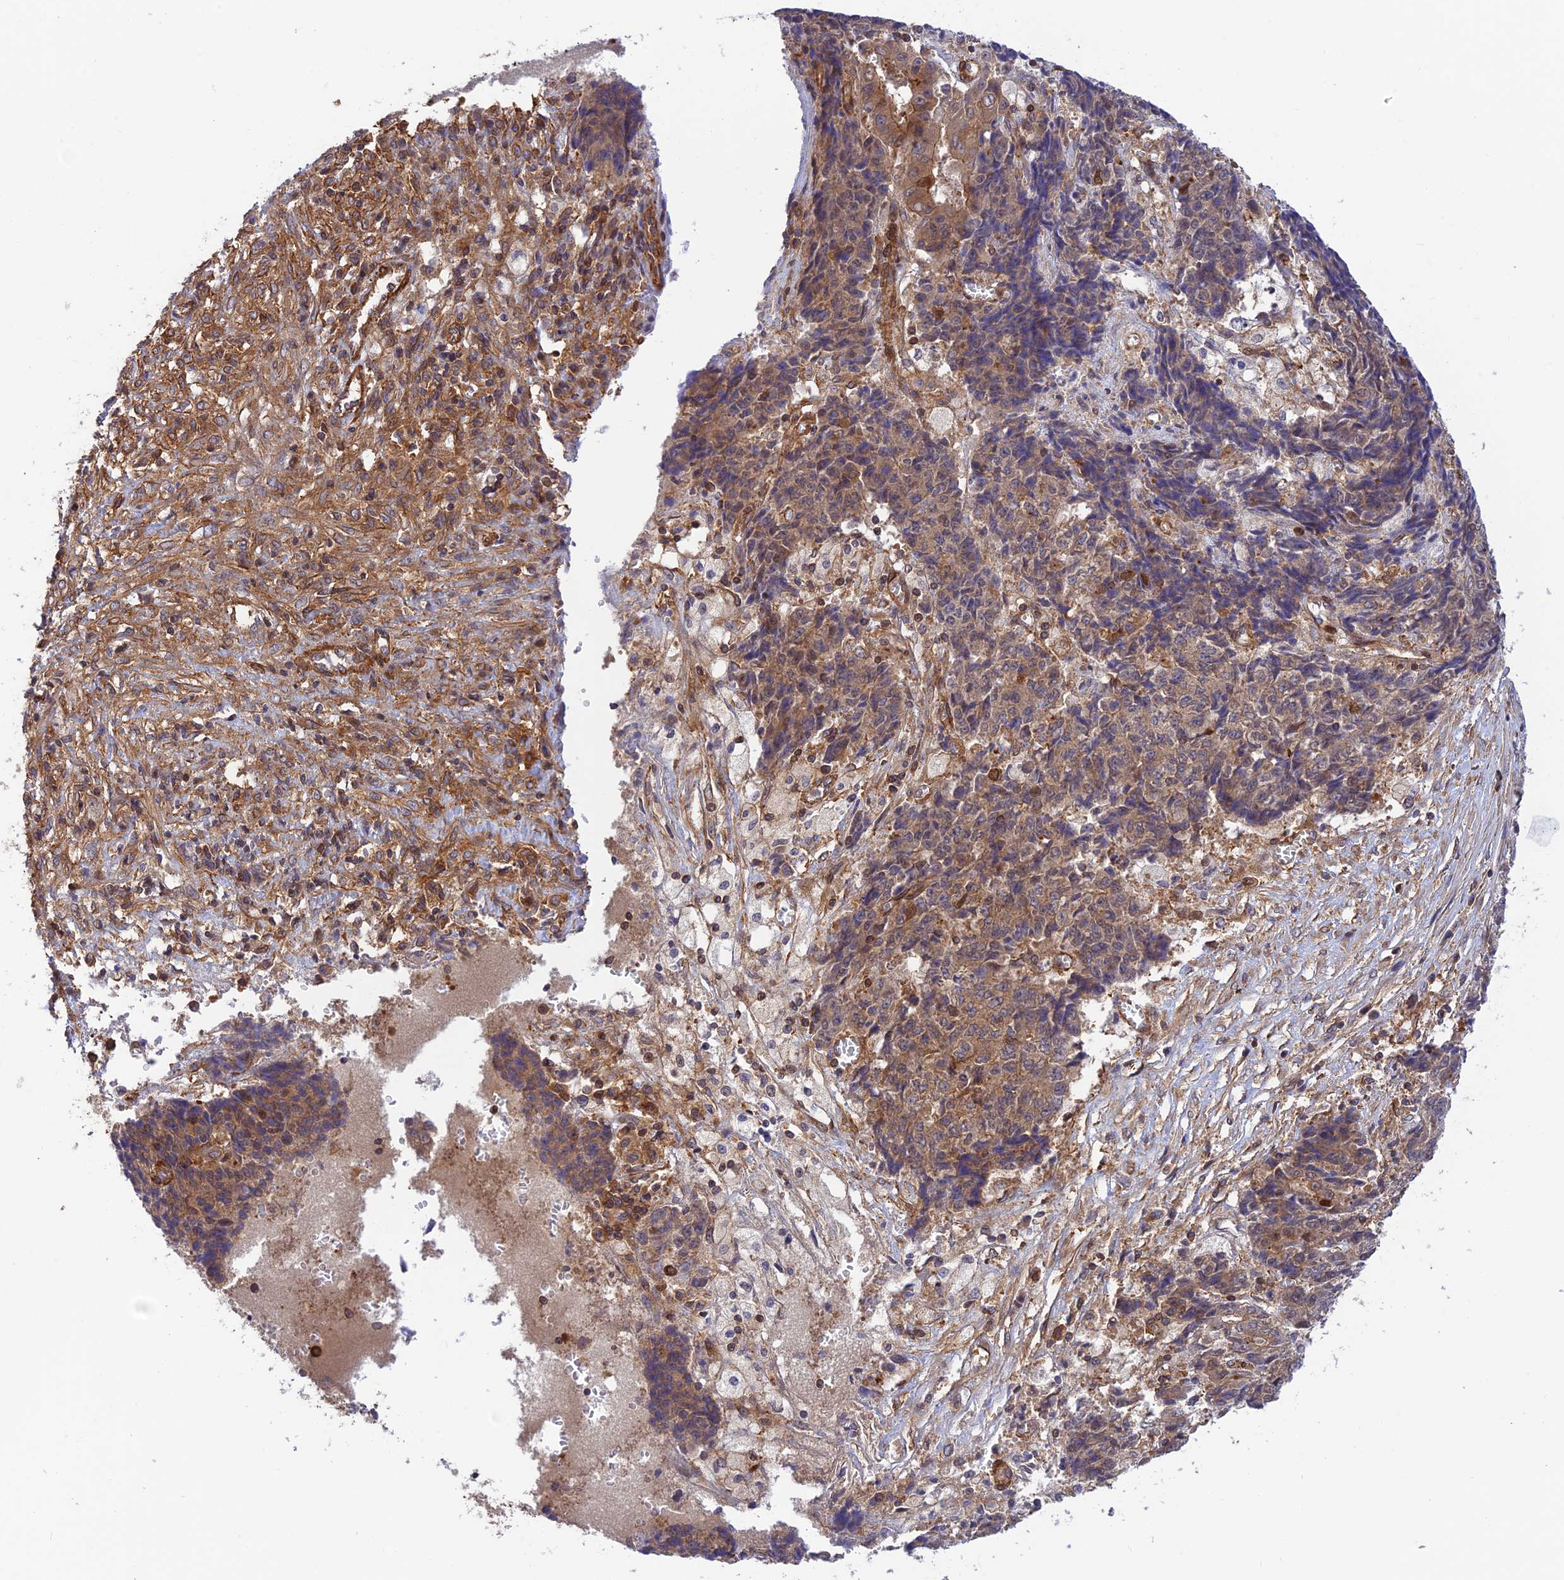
{"staining": {"intensity": "moderate", "quantity": "25%-75%", "location": "cytoplasmic/membranous"}, "tissue": "ovarian cancer", "cell_type": "Tumor cells", "image_type": "cancer", "snomed": [{"axis": "morphology", "description": "Carcinoma, endometroid"}, {"axis": "topography", "description": "Ovary"}], "caption": "Immunohistochemical staining of ovarian endometroid carcinoma reveals moderate cytoplasmic/membranous protein expression in approximately 25%-75% of tumor cells. Nuclei are stained in blue.", "gene": "EVI5L", "patient": {"sex": "female", "age": 42}}